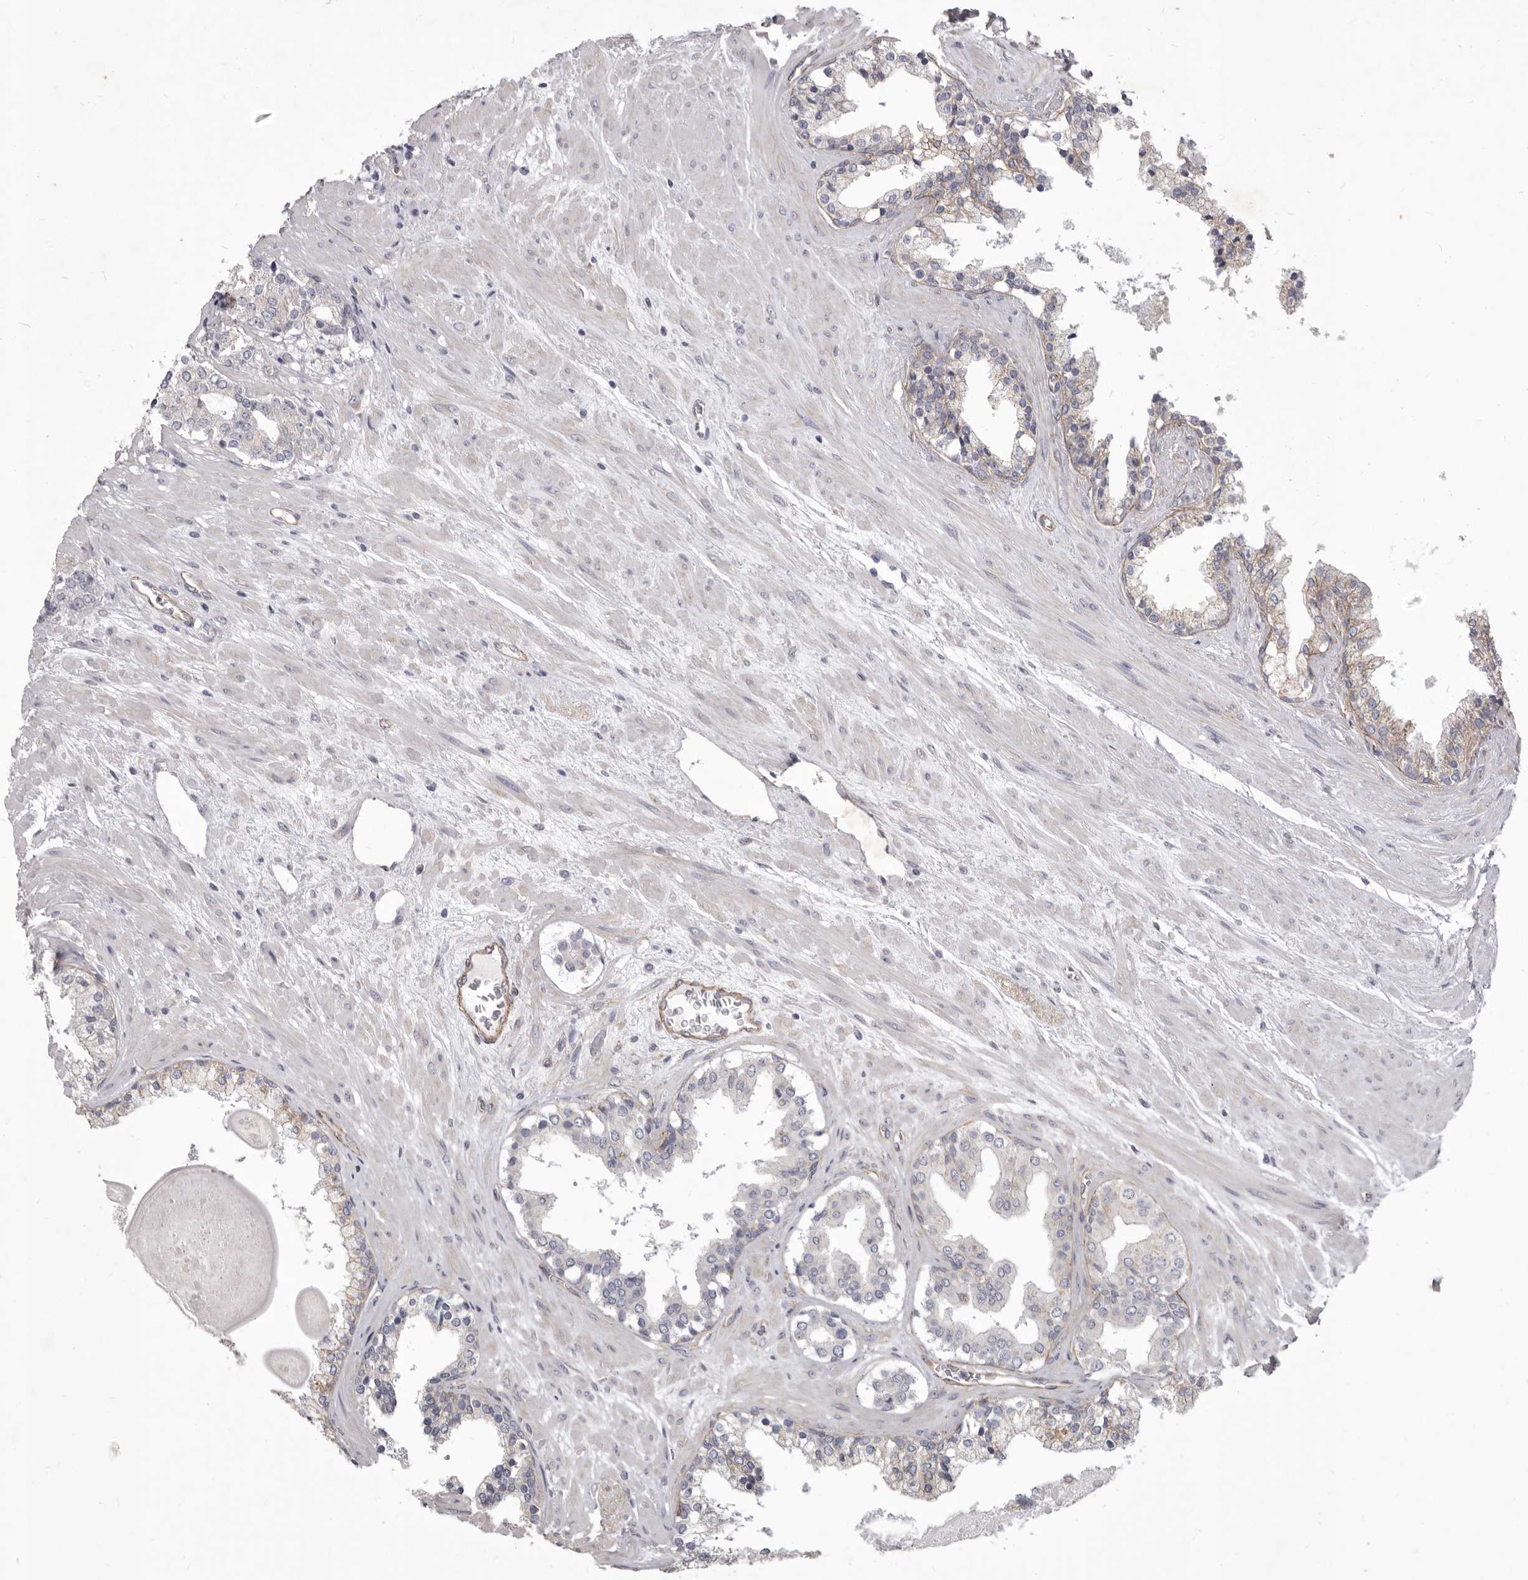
{"staining": {"intensity": "weak", "quantity": "<25%", "location": "cytoplasmic/membranous"}, "tissue": "prostate cancer", "cell_type": "Tumor cells", "image_type": "cancer", "snomed": [{"axis": "morphology", "description": "Adenocarcinoma, High grade"}, {"axis": "topography", "description": "Prostate"}], "caption": "Adenocarcinoma (high-grade) (prostate) was stained to show a protein in brown. There is no significant expression in tumor cells.", "gene": "P2RX6", "patient": {"sex": "male", "age": 71}}